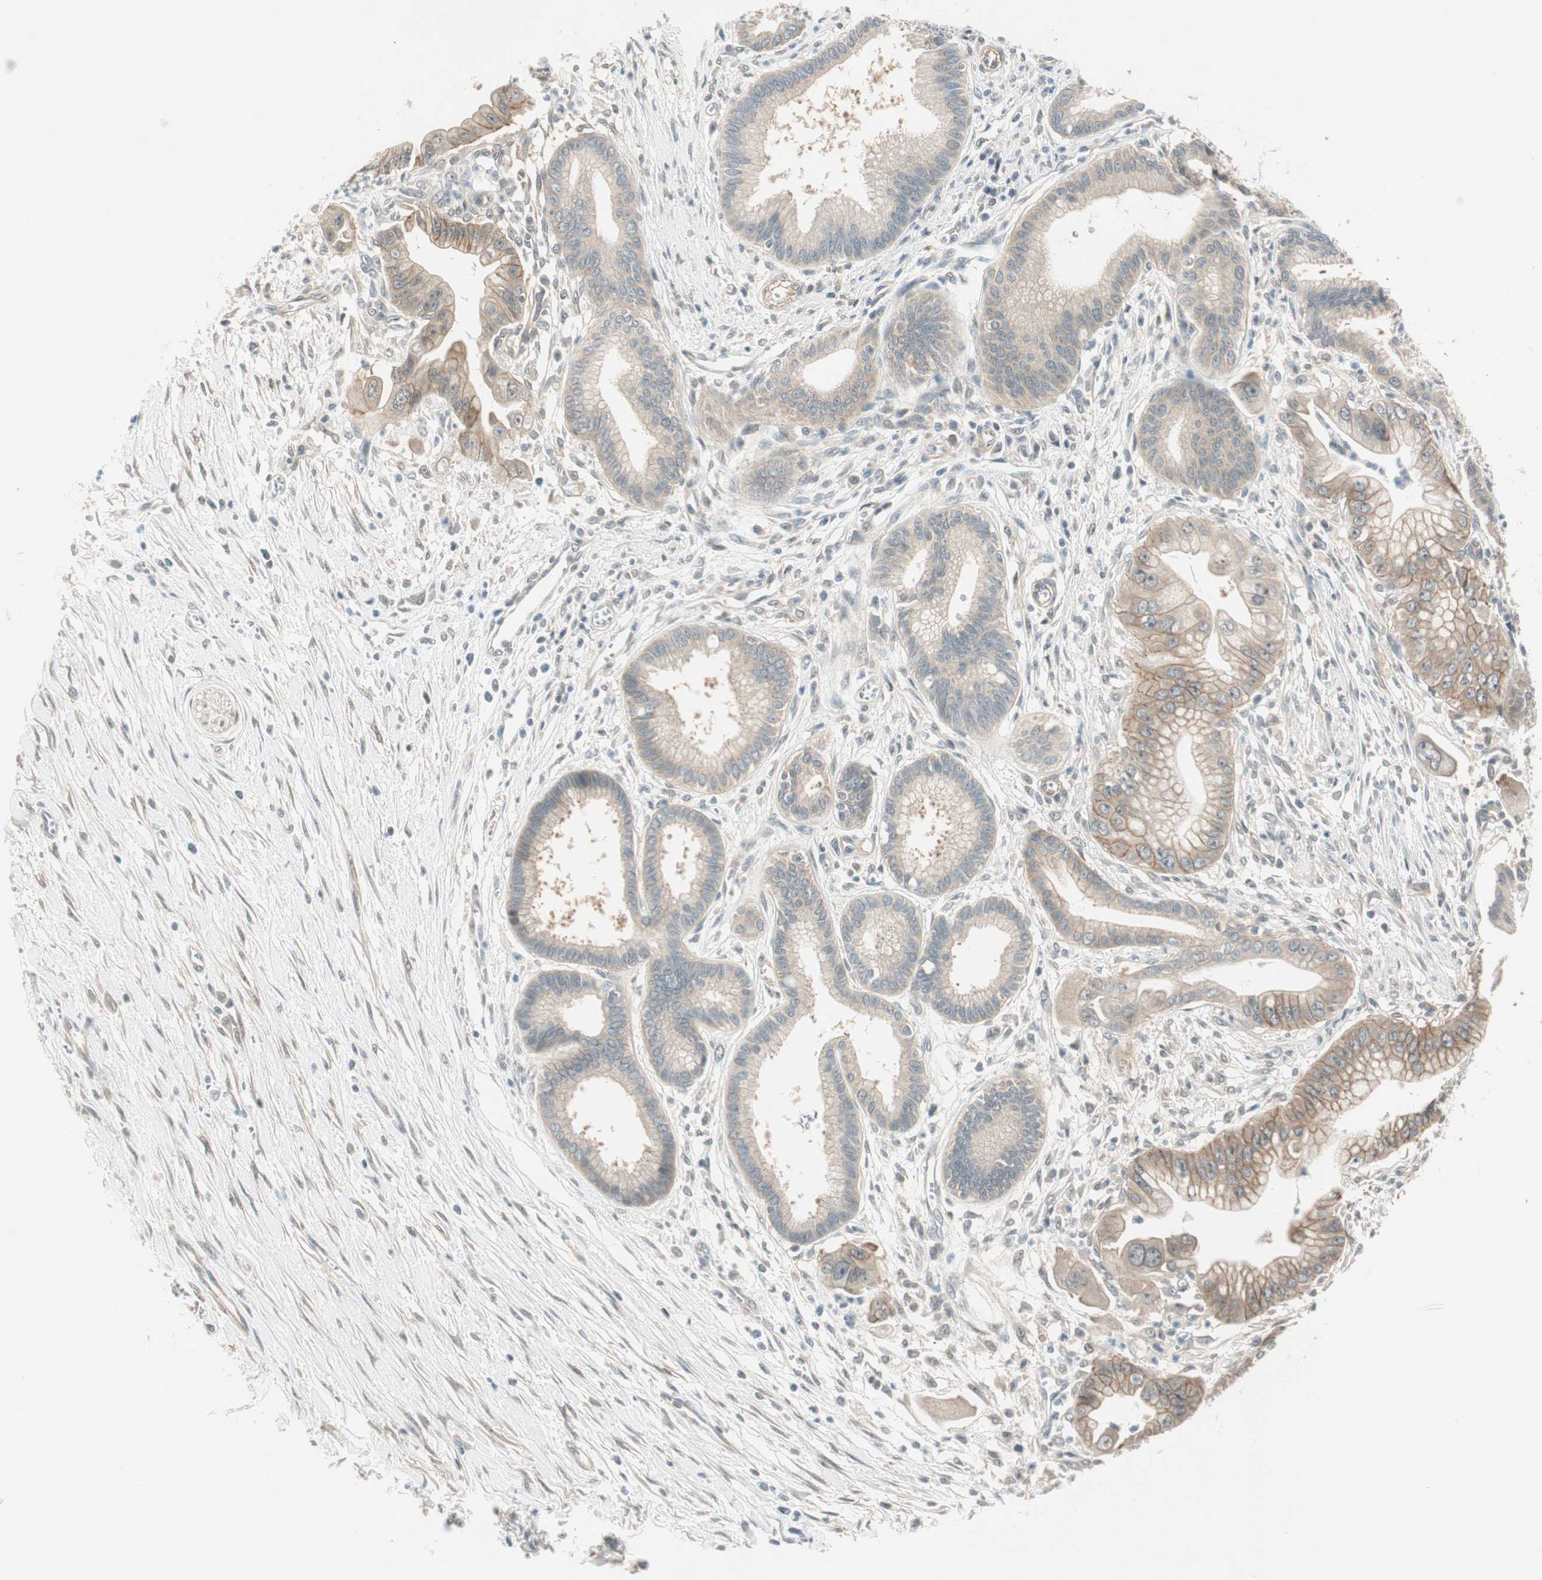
{"staining": {"intensity": "moderate", "quantity": "25%-75%", "location": "cytoplasmic/membranous"}, "tissue": "pancreatic cancer", "cell_type": "Tumor cells", "image_type": "cancer", "snomed": [{"axis": "morphology", "description": "Adenocarcinoma, NOS"}, {"axis": "topography", "description": "Pancreas"}], "caption": "IHC image of neoplastic tissue: pancreatic adenocarcinoma stained using IHC displays medium levels of moderate protein expression localized specifically in the cytoplasmic/membranous of tumor cells, appearing as a cytoplasmic/membranous brown color.", "gene": "PSMD8", "patient": {"sex": "male", "age": 59}}